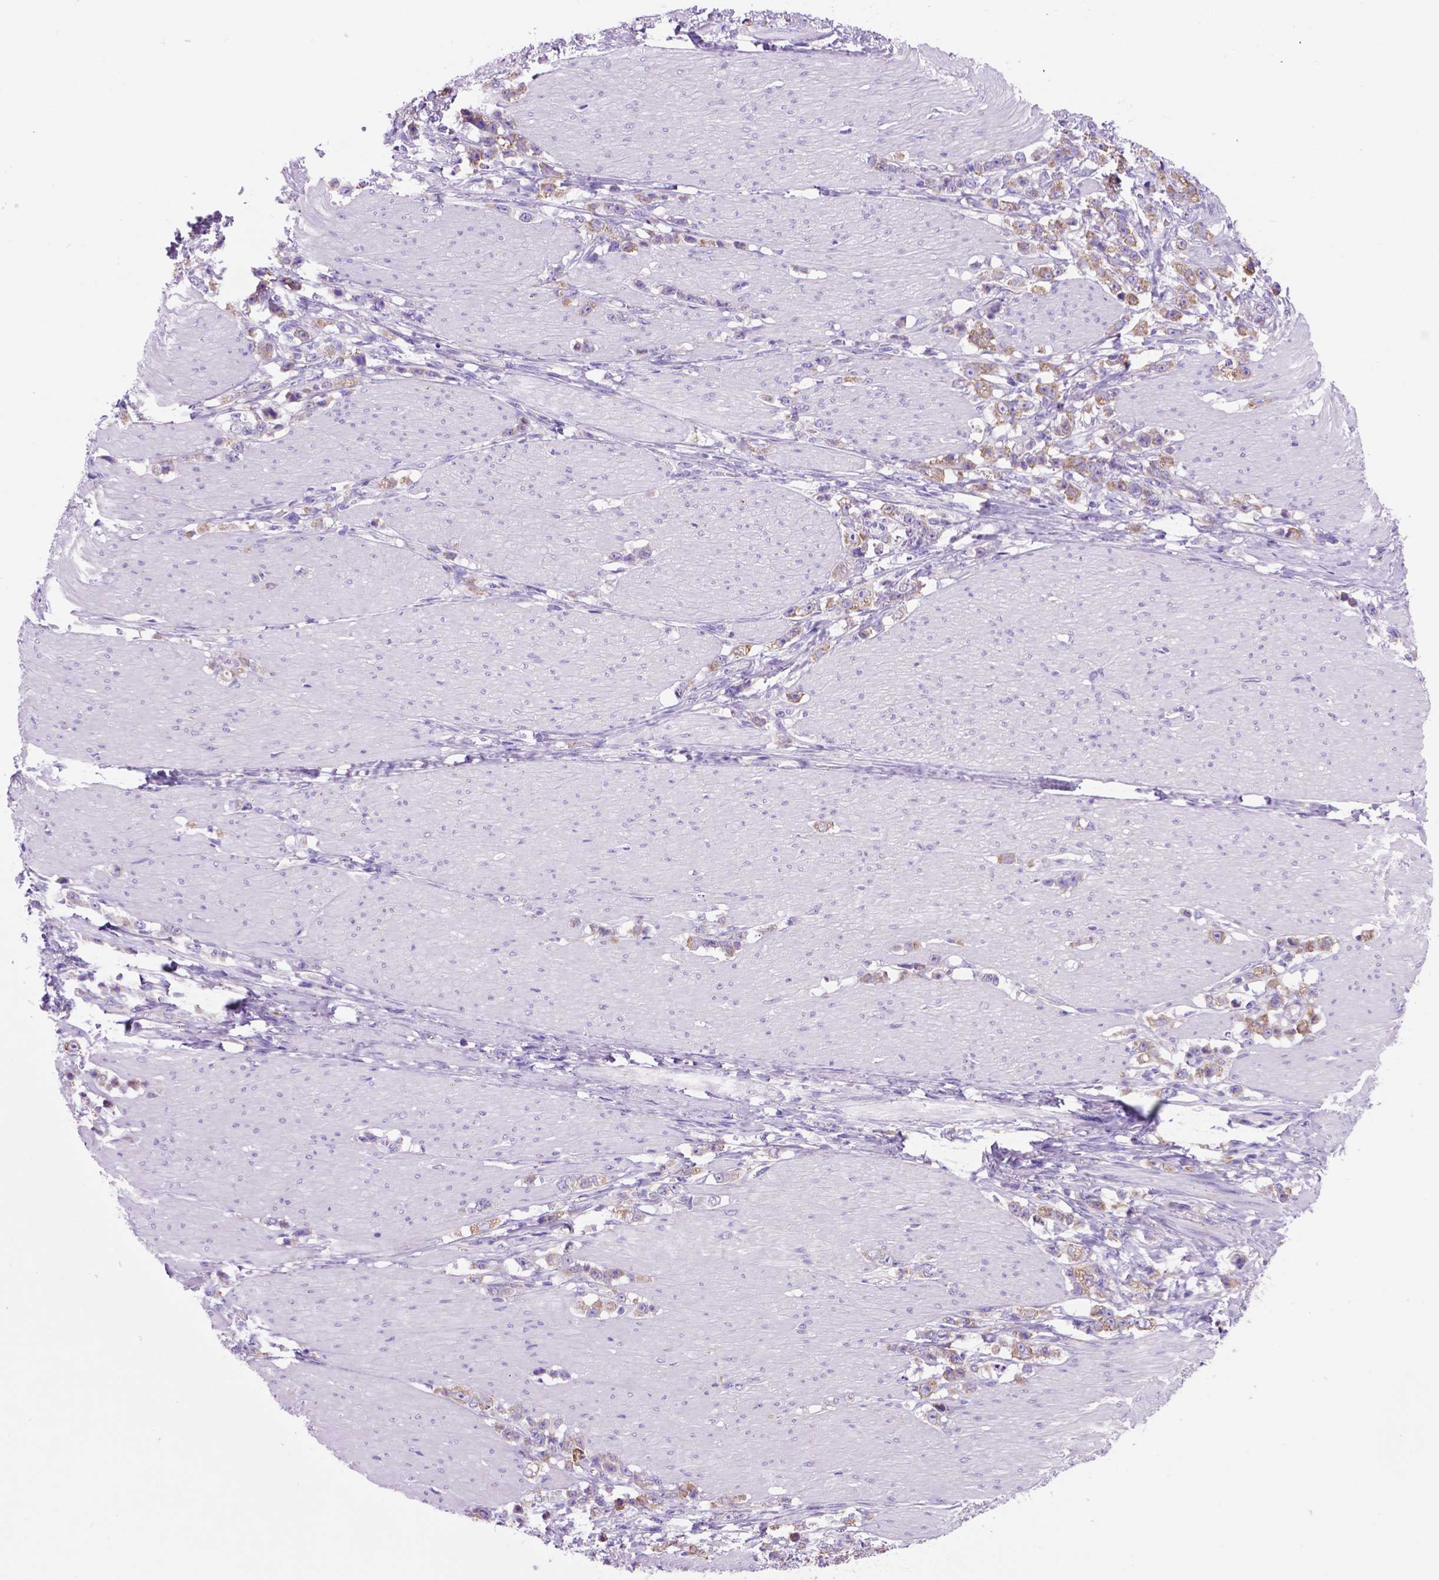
{"staining": {"intensity": "weak", "quantity": "25%-75%", "location": "cytoplasmic/membranous"}, "tissue": "stomach cancer", "cell_type": "Tumor cells", "image_type": "cancer", "snomed": [{"axis": "morphology", "description": "Adenocarcinoma, NOS"}, {"axis": "topography", "description": "Stomach, lower"}], "caption": "About 25%-75% of tumor cells in human stomach cancer (adenocarcinoma) reveal weak cytoplasmic/membranous protein staining as visualized by brown immunohistochemical staining.", "gene": "TMEM121B", "patient": {"sex": "male", "age": 88}}